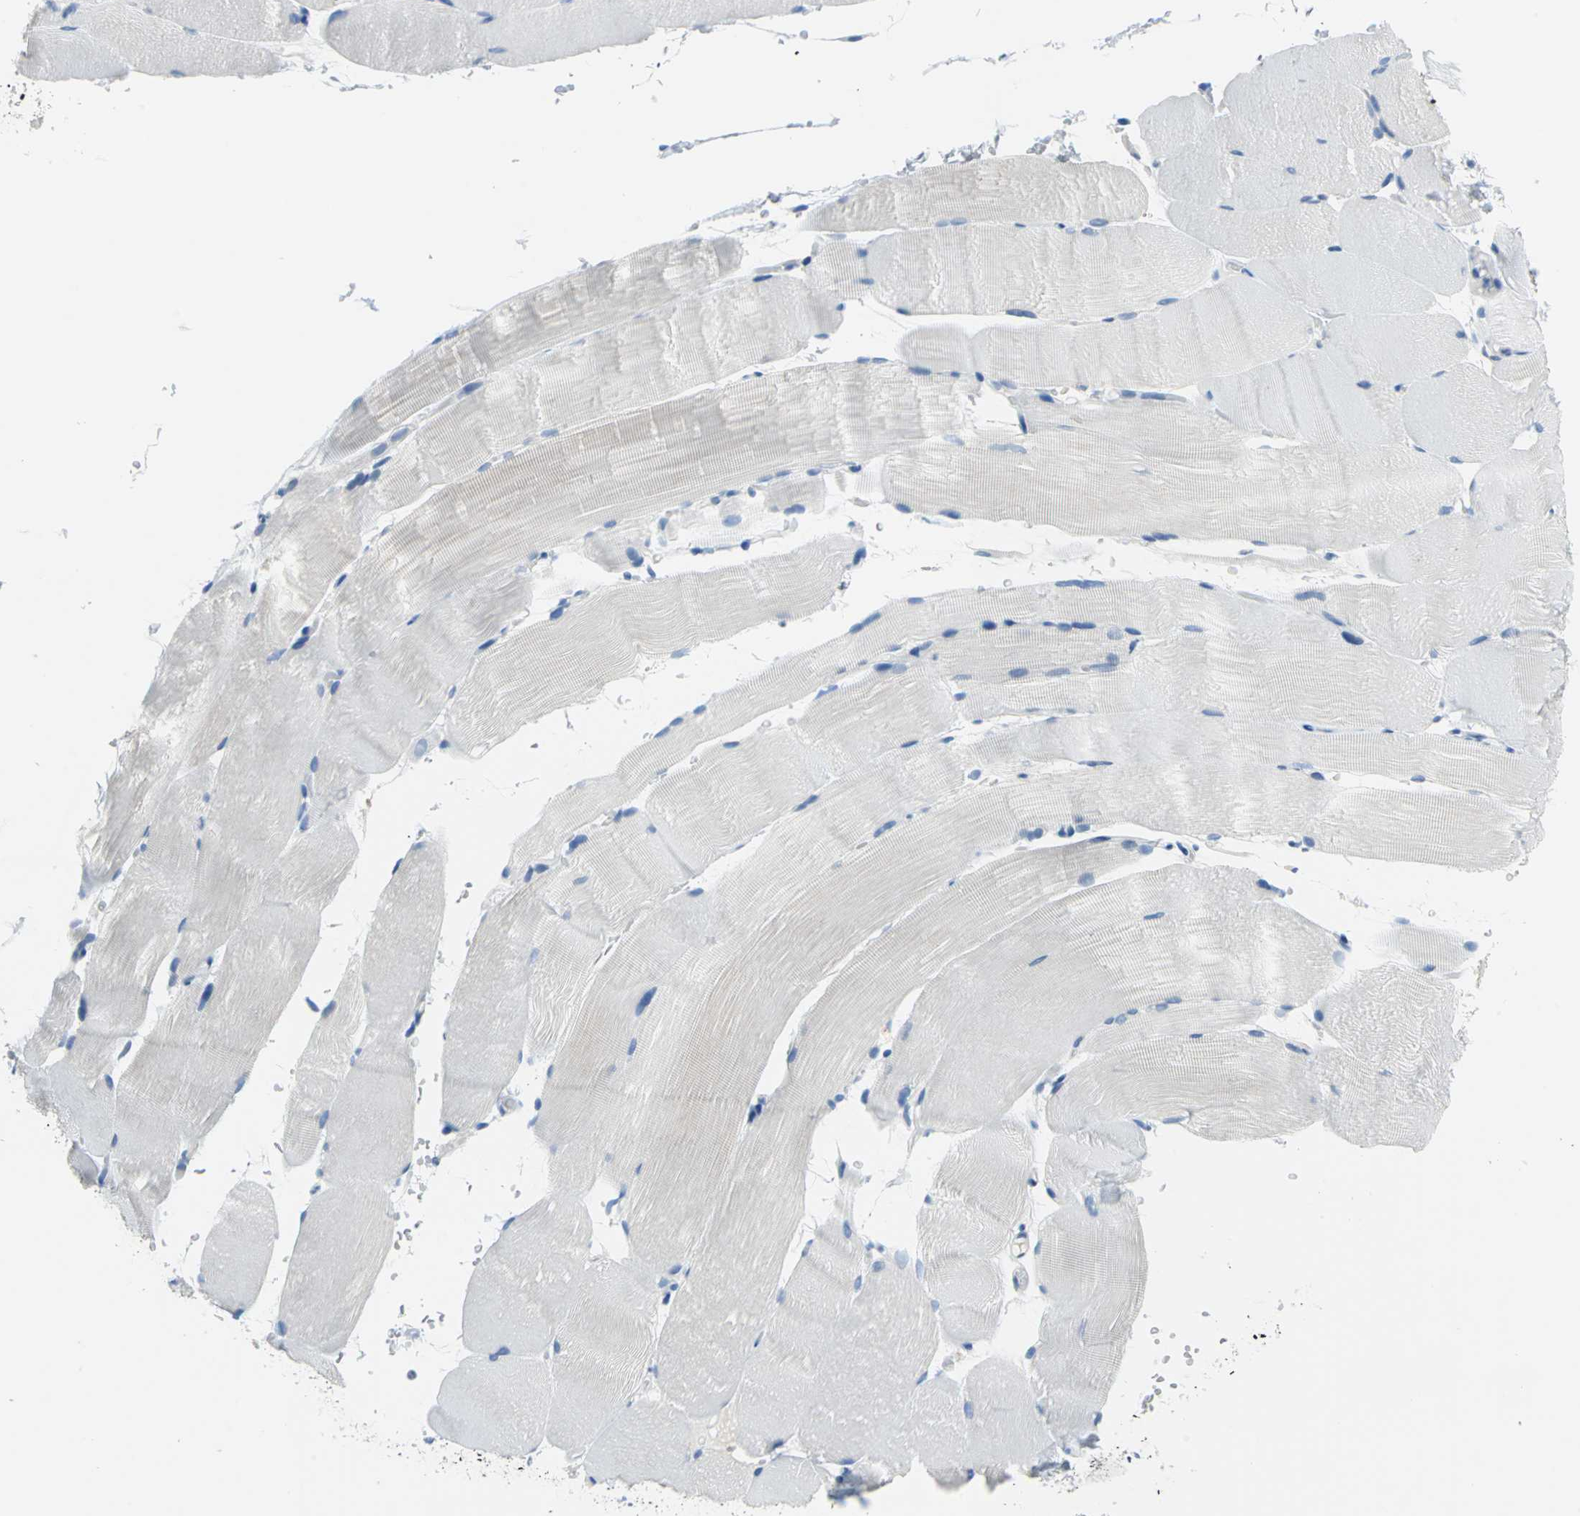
{"staining": {"intensity": "negative", "quantity": "none", "location": "none"}, "tissue": "skeletal muscle", "cell_type": "Myocytes", "image_type": "normal", "snomed": [{"axis": "morphology", "description": "Normal tissue, NOS"}, {"axis": "topography", "description": "Skeletal muscle"}, {"axis": "topography", "description": "Parathyroid gland"}], "caption": "This is a micrograph of immunohistochemistry (IHC) staining of normal skeletal muscle, which shows no staining in myocytes. The staining is performed using DAB brown chromogen with nuclei counter-stained in using hematoxylin.", "gene": "PKLR", "patient": {"sex": "female", "age": 37}}